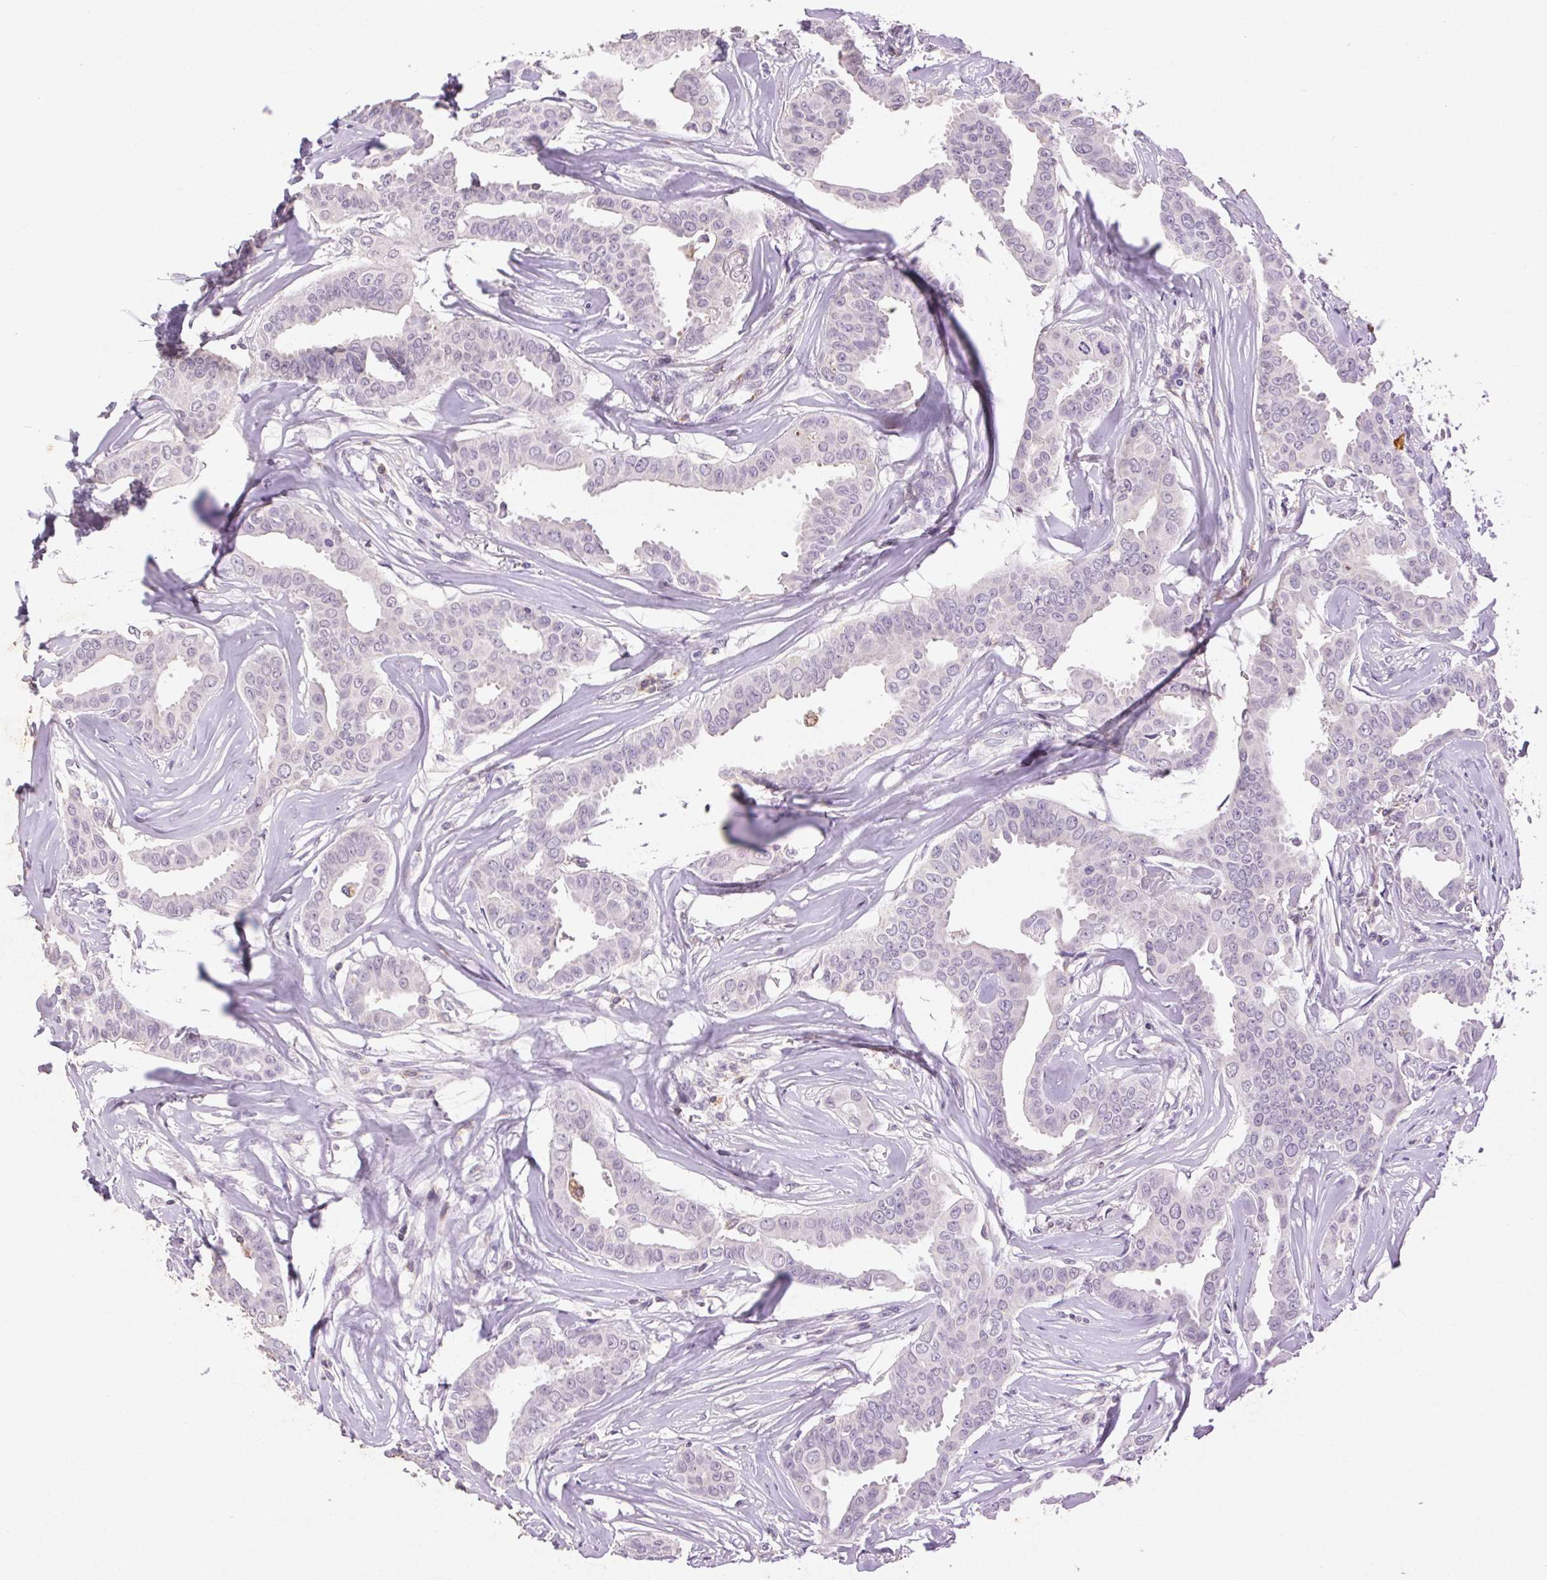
{"staining": {"intensity": "negative", "quantity": "none", "location": "none"}, "tissue": "breast cancer", "cell_type": "Tumor cells", "image_type": "cancer", "snomed": [{"axis": "morphology", "description": "Duct carcinoma"}, {"axis": "topography", "description": "Breast"}], "caption": "This is an immunohistochemistry (IHC) image of breast cancer. There is no positivity in tumor cells.", "gene": "FNDC7", "patient": {"sex": "female", "age": 45}}